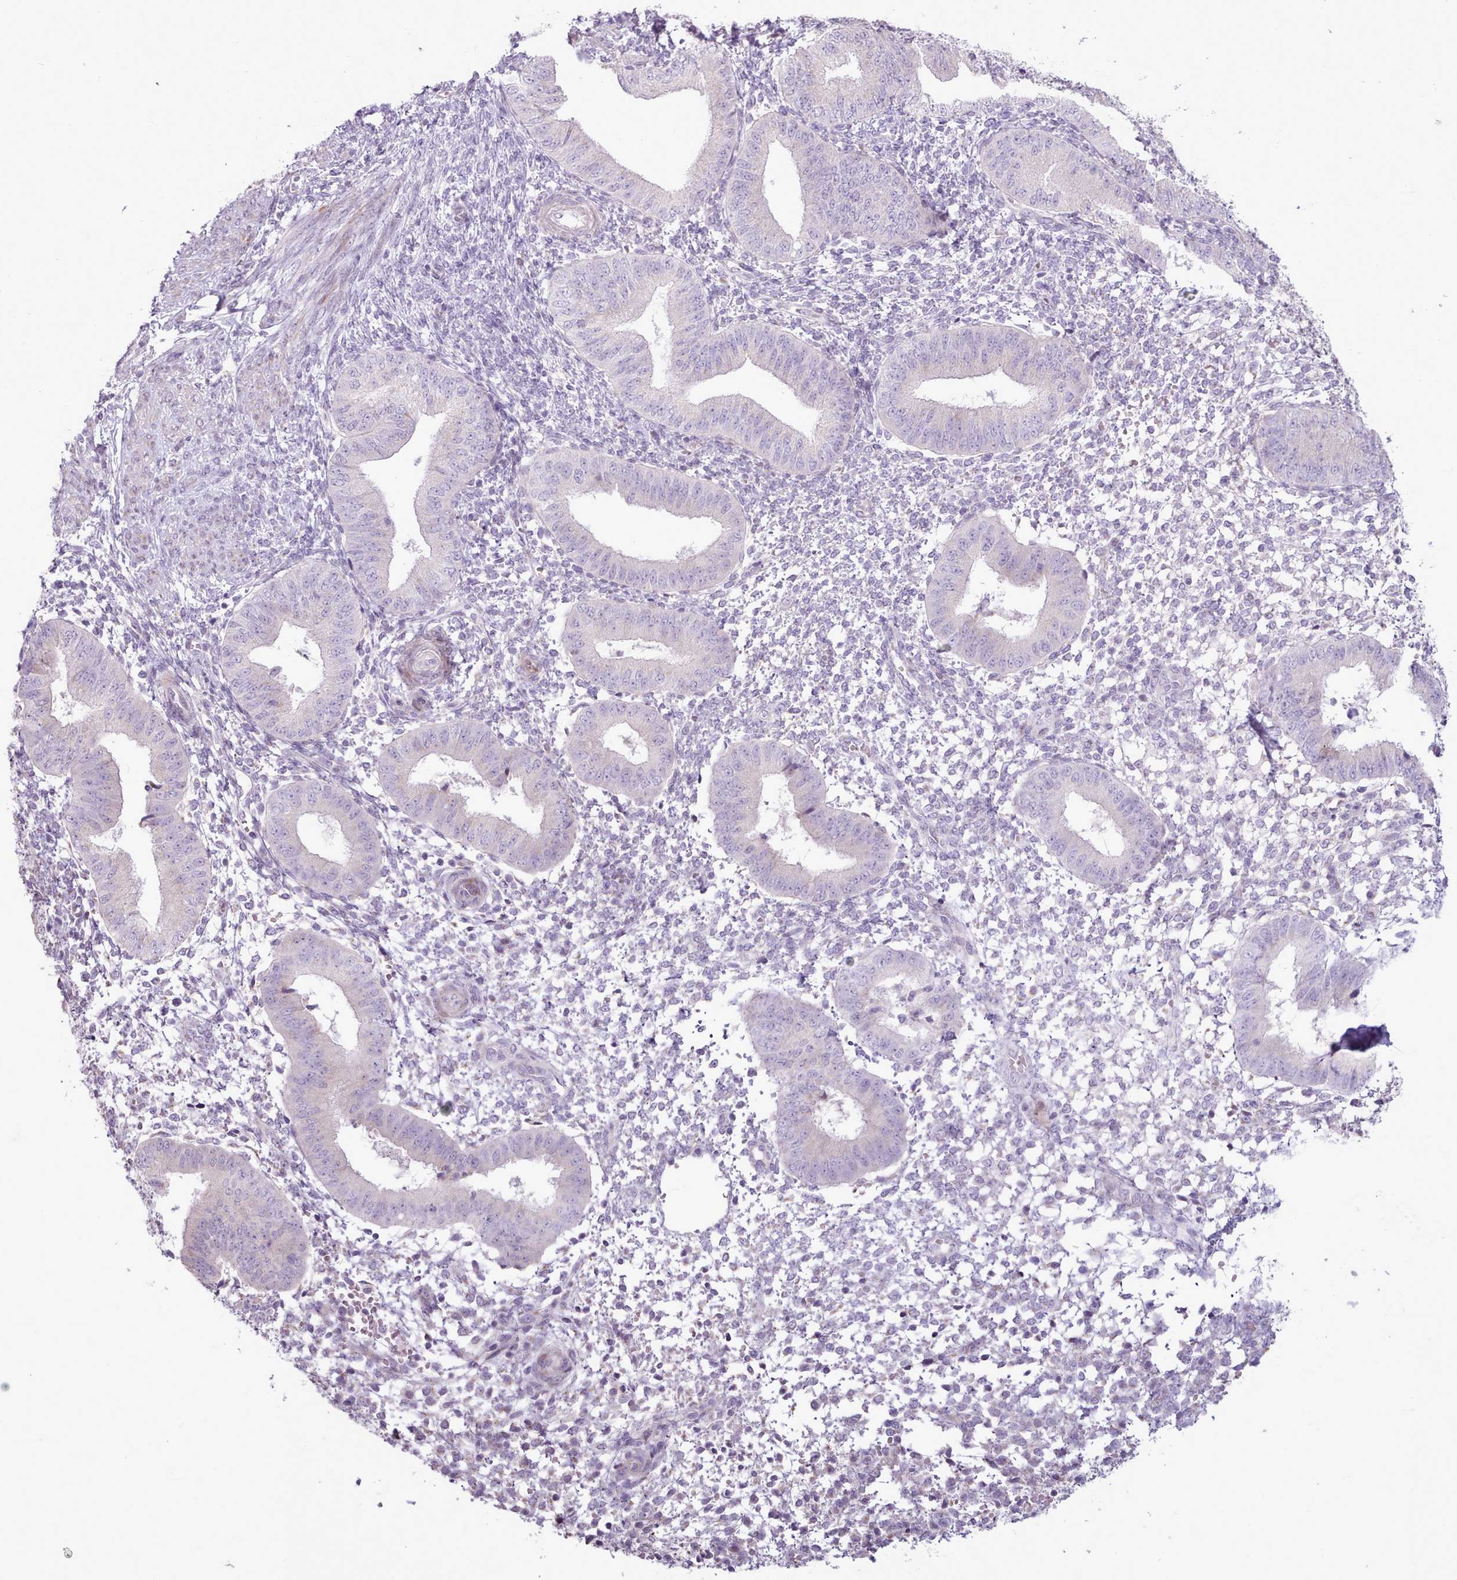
{"staining": {"intensity": "negative", "quantity": "none", "location": "none"}, "tissue": "endometrium", "cell_type": "Cells in endometrial stroma", "image_type": "normal", "snomed": [{"axis": "morphology", "description": "Normal tissue, NOS"}, {"axis": "topography", "description": "Endometrium"}], "caption": "DAB (3,3'-diaminobenzidine) immunohistochemical staining of unremarkable human endometrium shows no significant staining in cells in endometrial stroma.", "gene": "PPP3R1", "patient": {"sex": "female", "age": 49}}